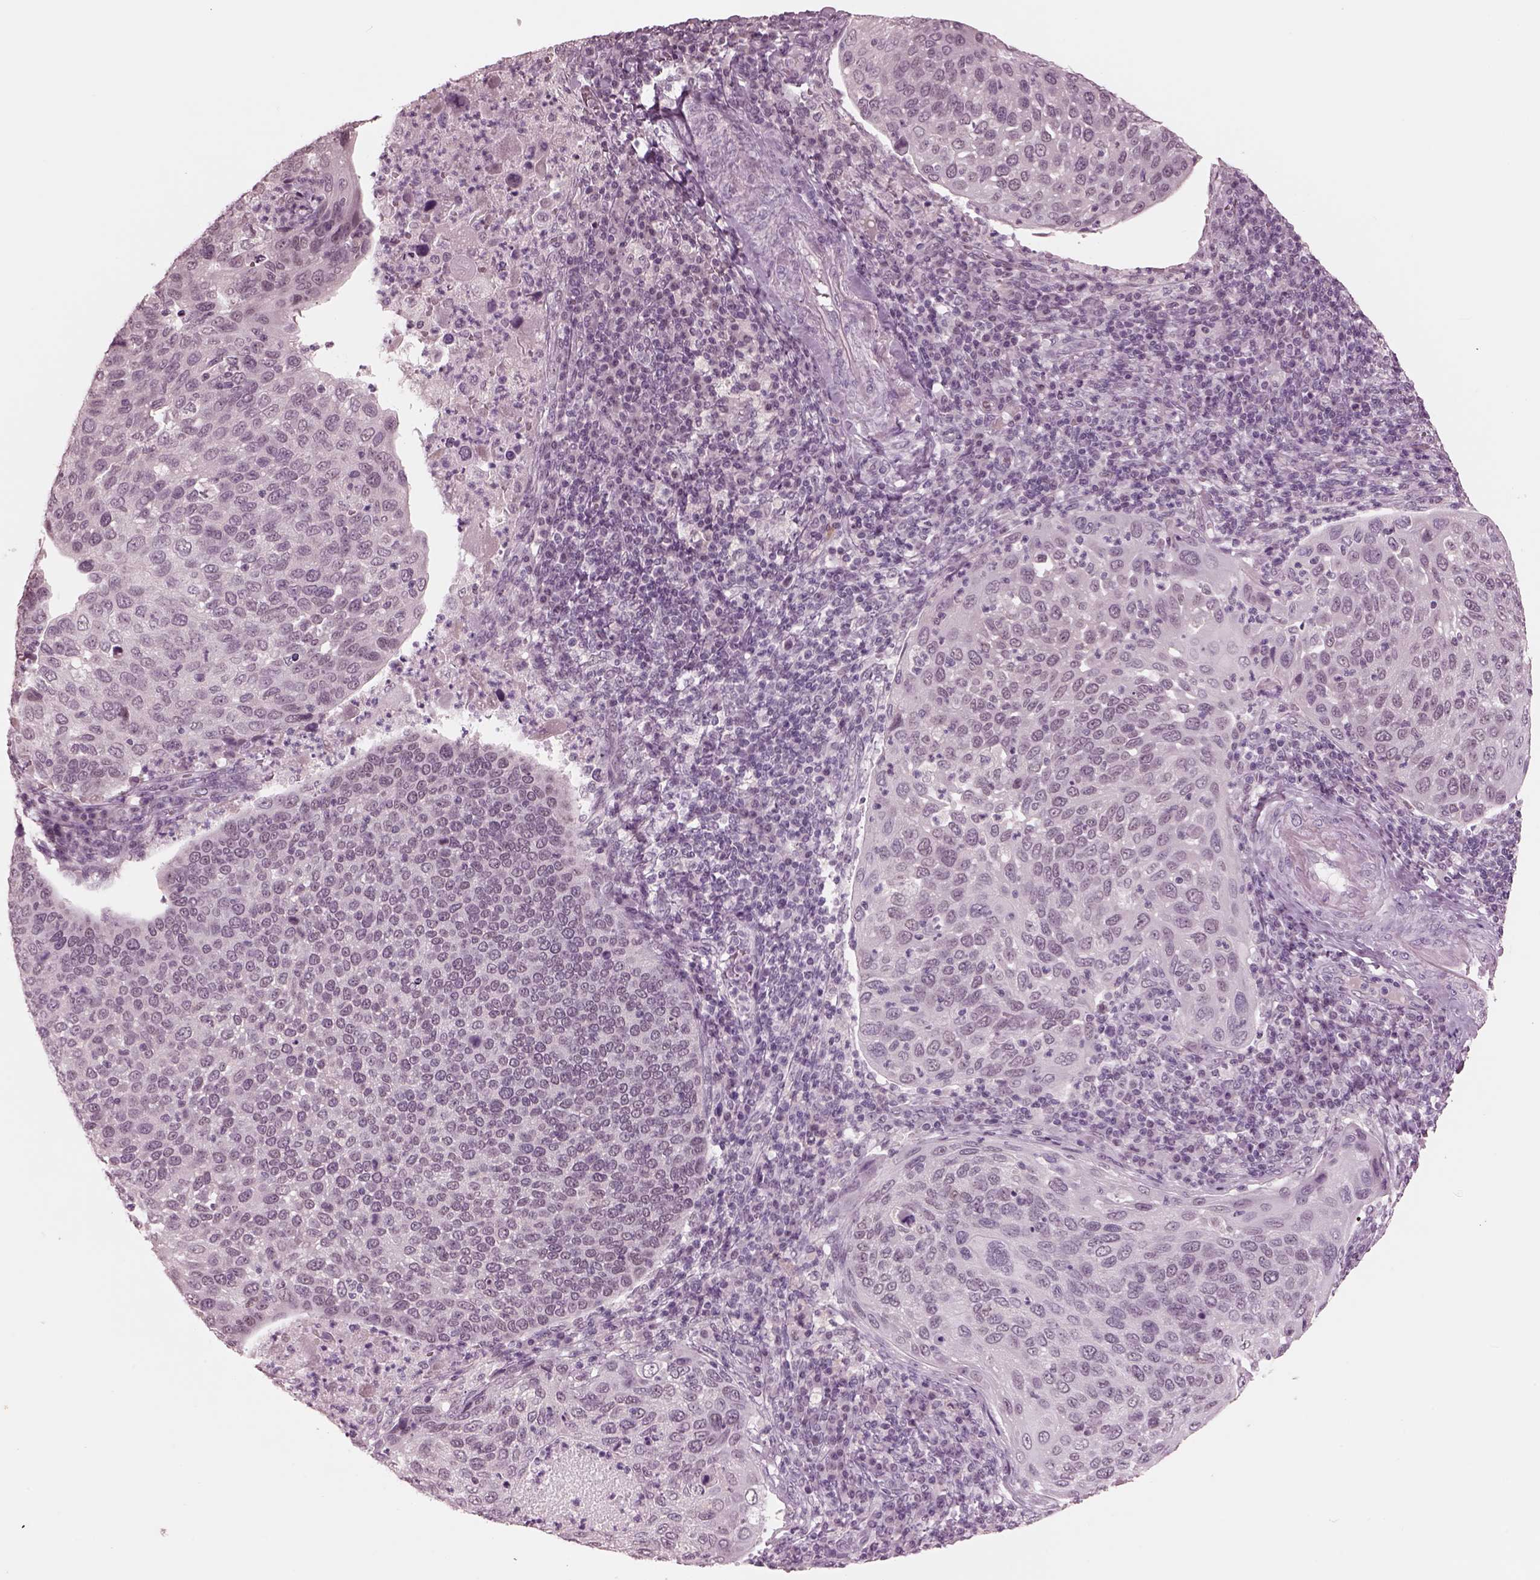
{"staining": {"intensity": "negative", "quantity": "none", "location": "none"}, "tissue": "cervical cancer", "cell_type": "Tumor cells", "image_type": "cancer", "snomed": [{"axis": "morphology", "description": "Squamous cell carcinoma, NOS"}, {"axis": "topography", "description": "Cervix"}], "caption": "The photomicrograph demonstrates no staining of tumor cells in cervical squamous cell carcinoma.", "gene": "GARIN4", "patient": {"sex": "female", "age": 54}}